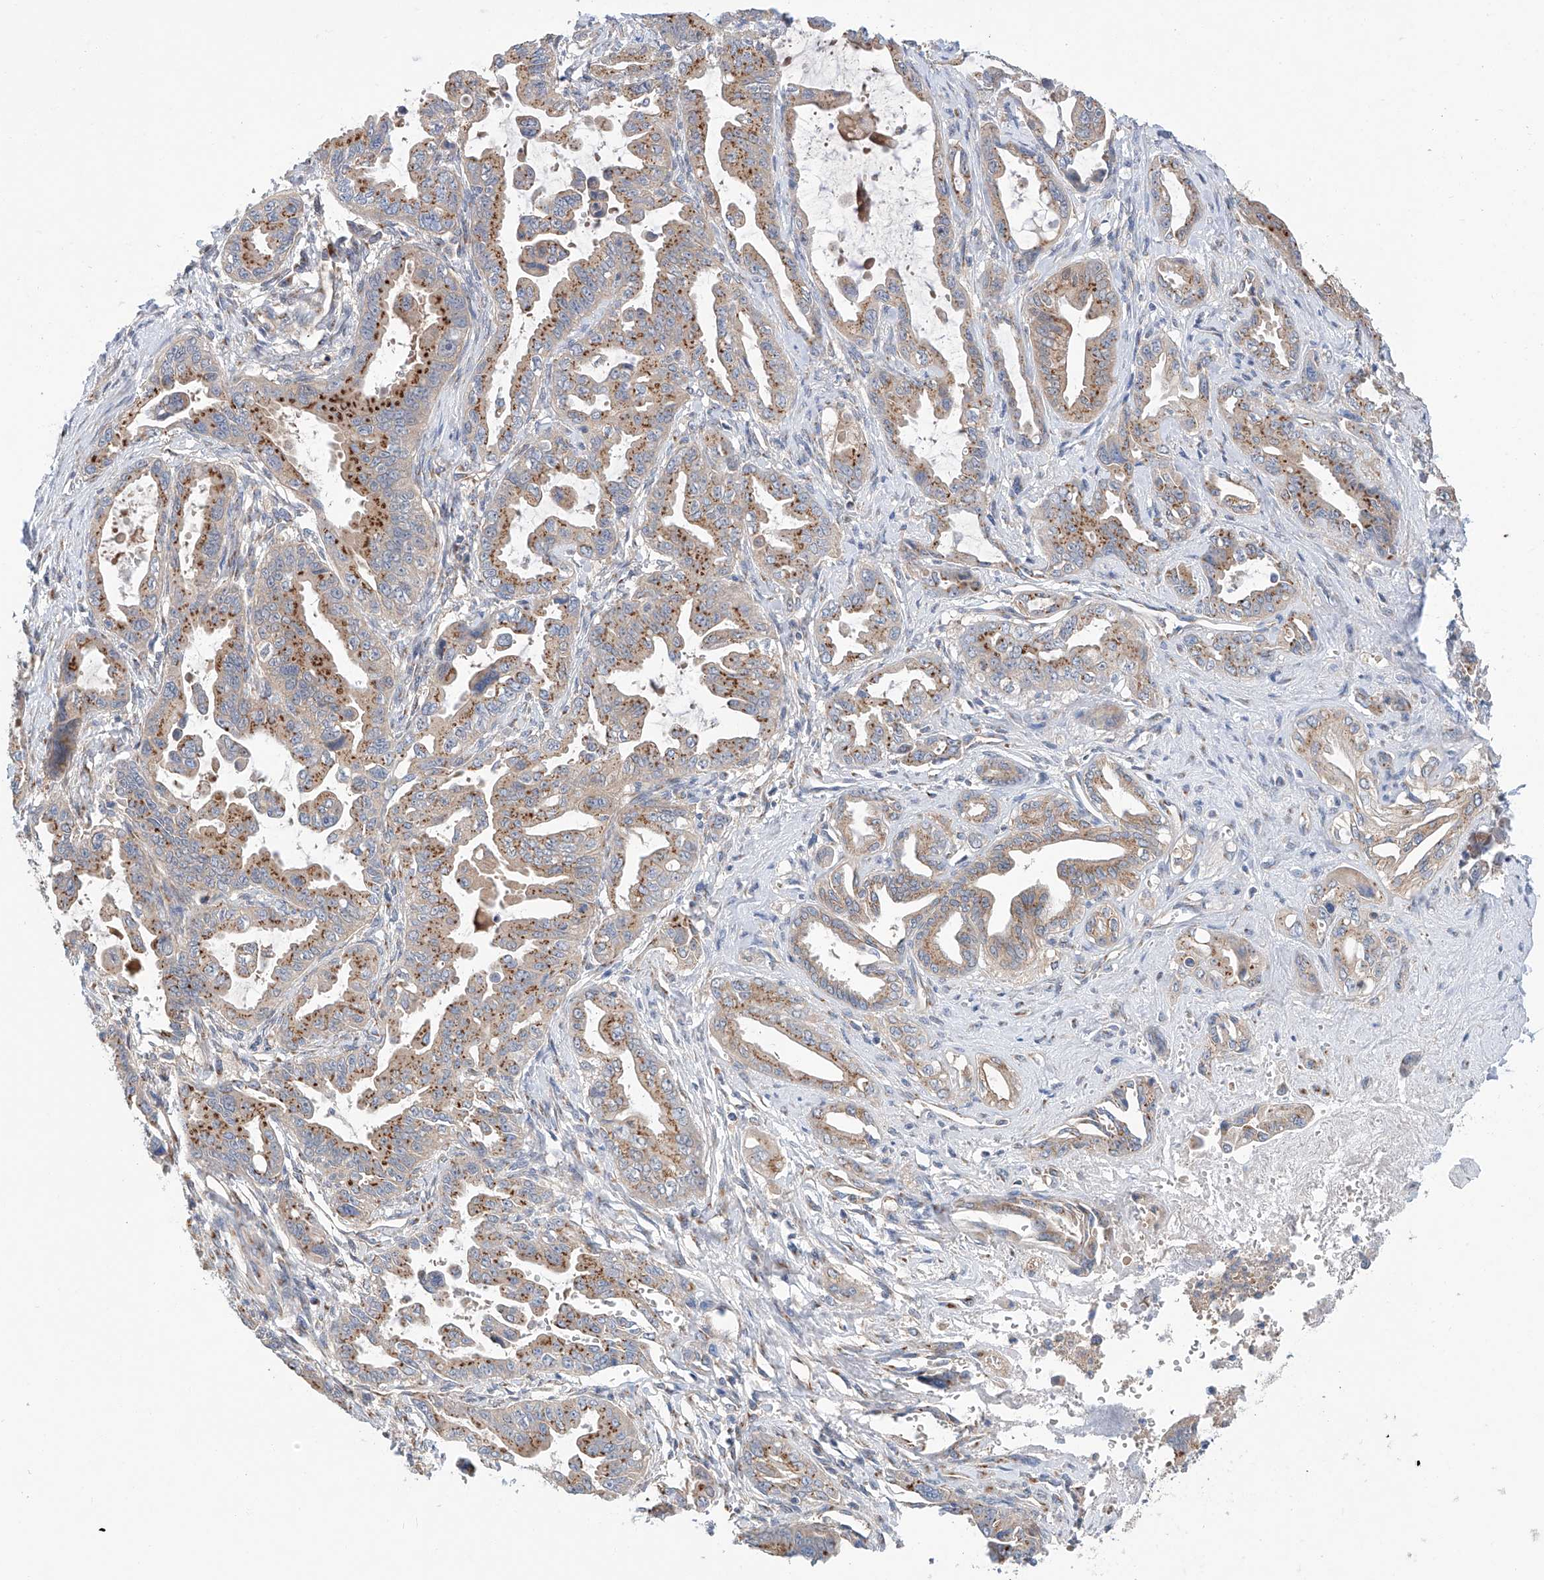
{"staining": {"intensity": "moderate", "quantity": ">75%", "location": "cytoplasmic/membranous"}, "tissue": "pancreatic cancer", "cell_type": "Tumor cells", "image_type": "cancer", "snomed": [{"axis": "morphology", "description": "Adenocarcinoma, NOS"}, {"axis": "topography", "description": "Pancreas"}], "caption": "Immunohistochemistry (DAB) staining of human adenocarcinoma (pancreatic) displays moderate cytoplasmic/membranous protein staining in approximately >75% of tumor cells.", "gene": "SLC22A7", "patient": {"sex": "male", "age": 70}}